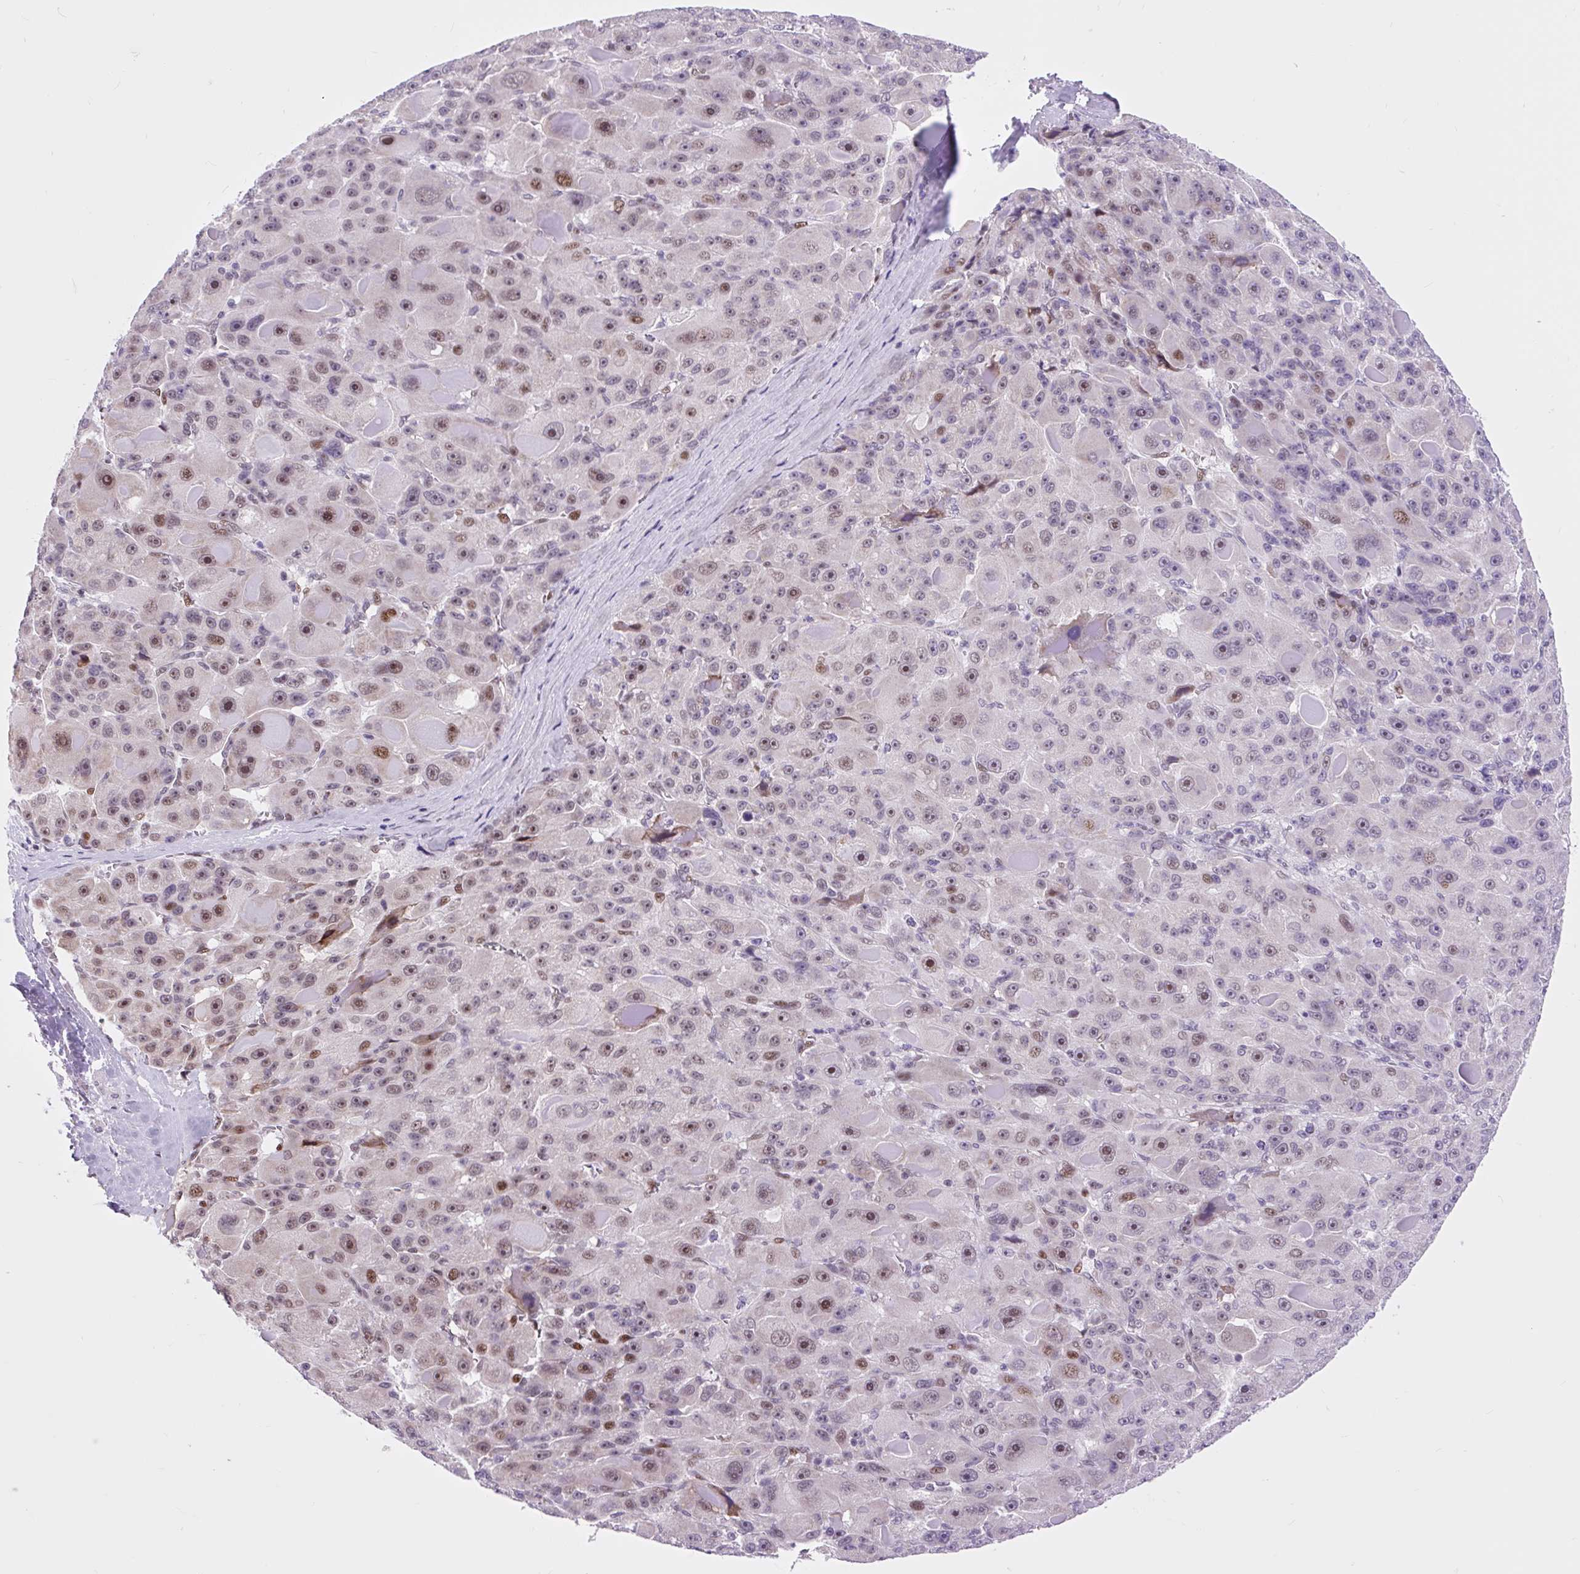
{"staining": {"intensity": "moderate", "quantity": "25%-75%", "location": "nuclear"}, "tissue": "liver cancer", "cell_type": "Tumor cells", "image_type": "cancer", "snomed": [{"axis": "morphology", "description": "Carcinoma, Hepatocellular, NOS"}, {"axis": "topography", "description": "Liver"}], "caption": "Brown immunohistochemical staining in human liver hepatocellular carcinoma exhibits moderate nuclear staining in approximately 25%-75% of tumor cells.", "gene": "CLK2", "patient": {"sex": "male", "age": 76}}